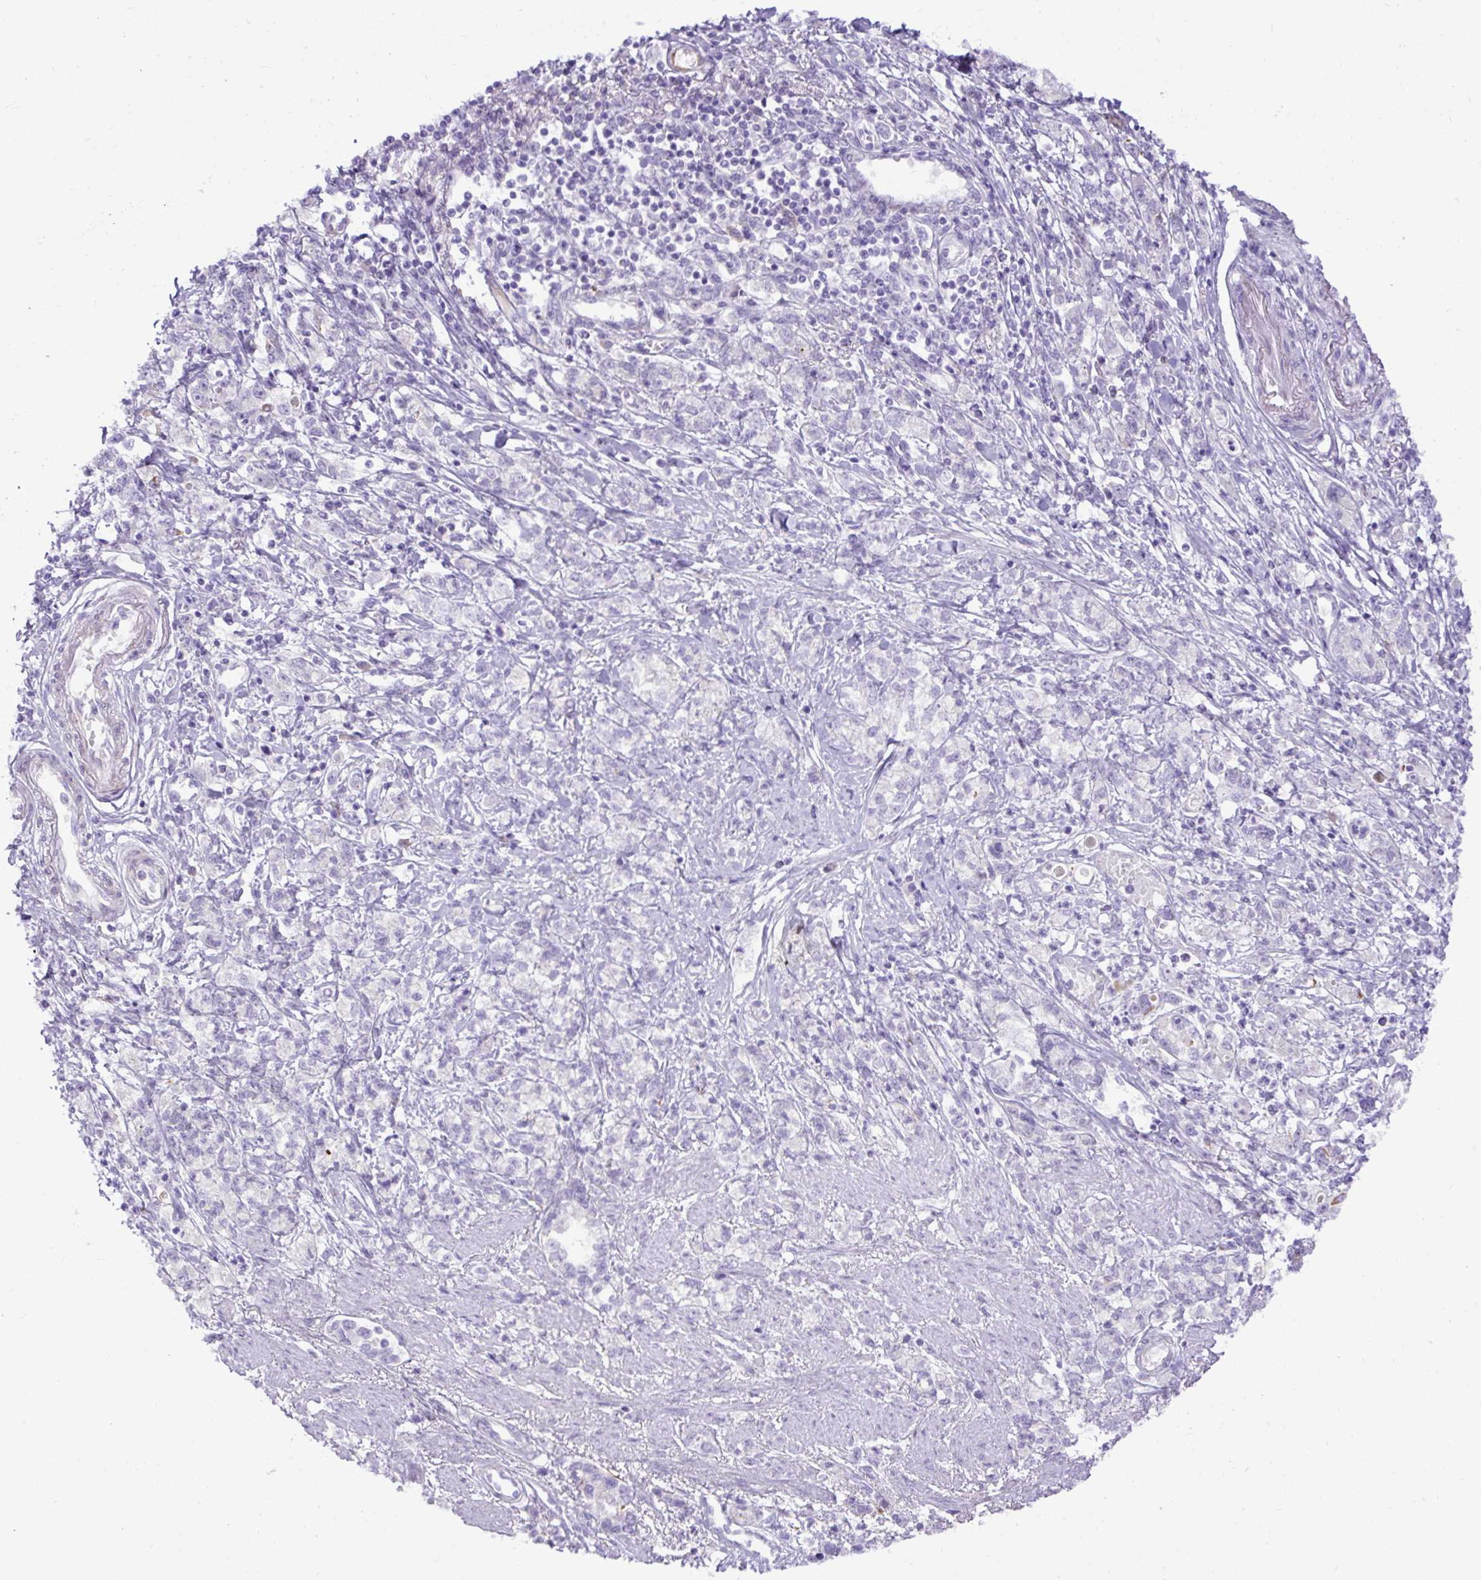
{"staining": {"intensity": "negative", "quantity": "none", "location": "none"}, "tissue": "stomach cancer", "cell_type": "Tumor cells", "image_type": "cancer", "snomed": [{"axis": "morphology", "description": "Adenocarcinoma, NOS"}, {"axis": "topography", "description": "Stomach"}], "caption": "This histopathology image is of stomach cancer (adenocarcinoma) stained with IHC to label a protein in brown with the nuclei are counter-stained blue. There is no expression in tumor cells.", "gene": "SPTBN5", "patient": {"sex": "female", "age": 76}}